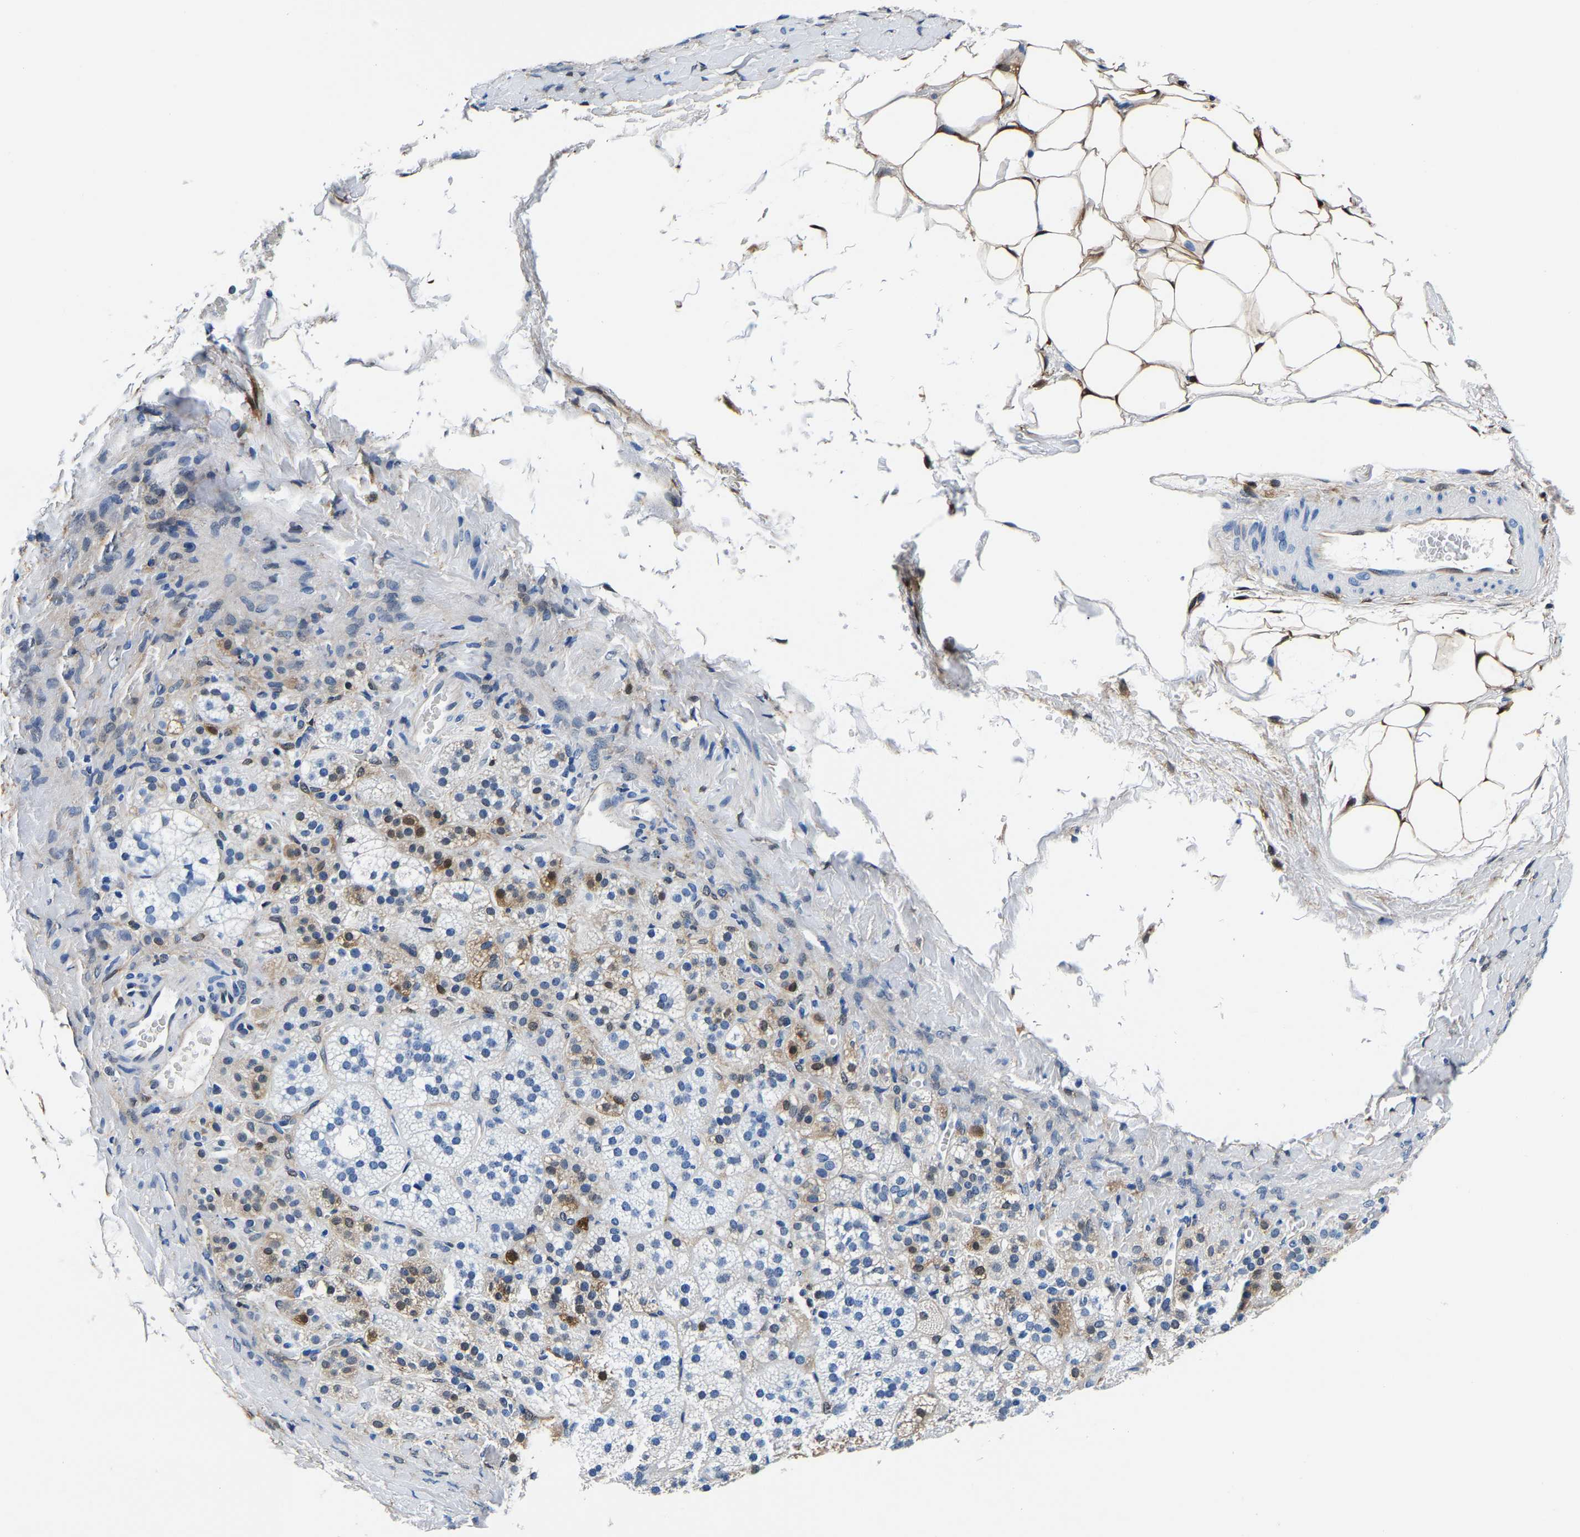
{"staining": {"intensity": "weak", "quantity": "25%-75%", "location": "cytoplasmic/membranous"}, "tissue": "adrenal gland", "cell_type": "Glandular cells", "image_type": "normal", "snomed": [{"axis": "morphology", "description": "Normal tissue, NOS"}, {"axis": "topography", "description": "Adrenal gland"}], "caption": "Protein expression analysis of benign adrenal gland displays weak cytoplasmic/membranous expression in about 25%-75% of glandular cells.", "gene": "S100A13", "patient": {"sex": "female", "age": 44}}